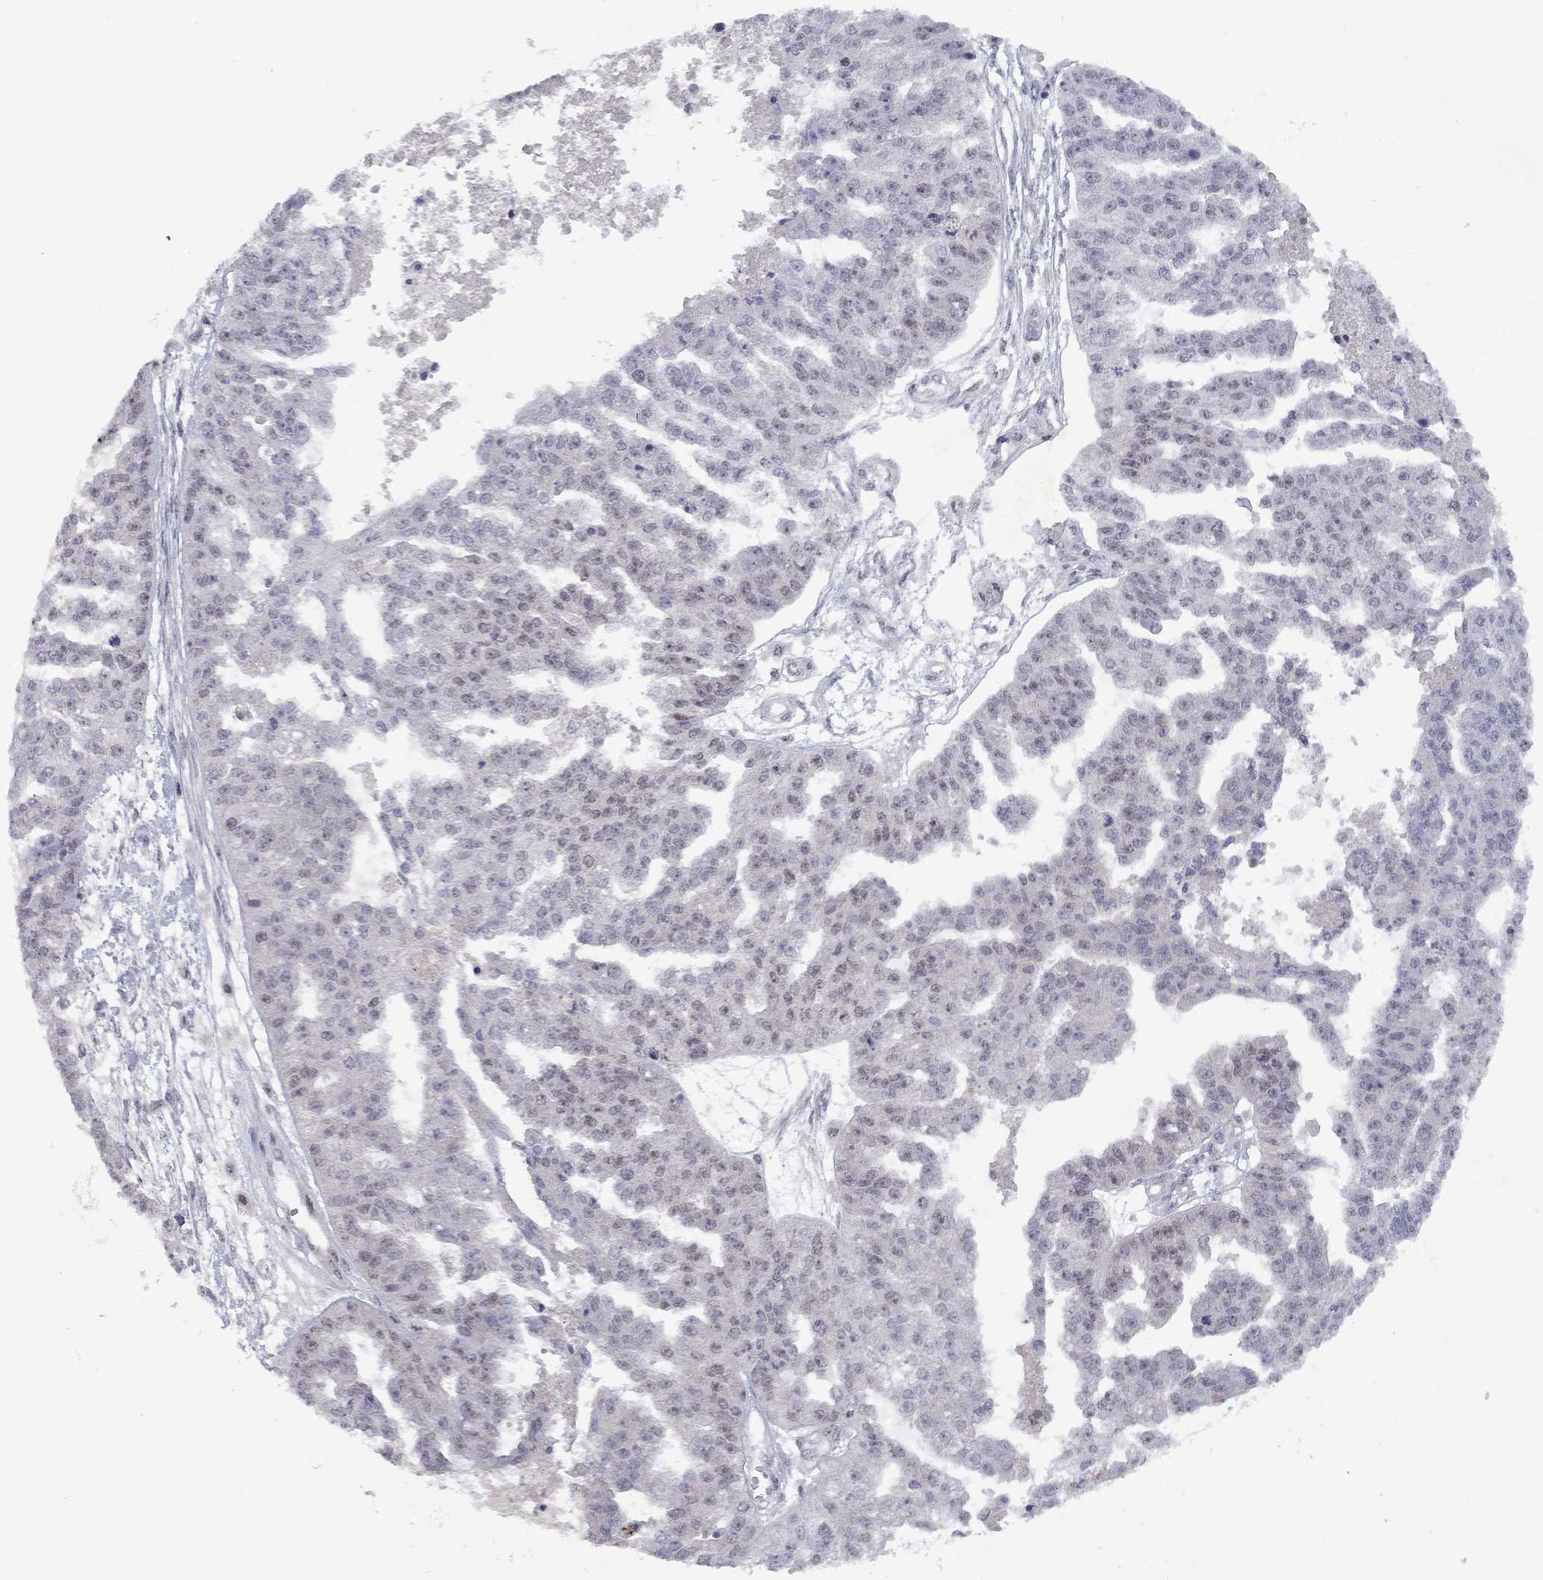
{"staining": {"intensity": "negative", "quantity": "none", "location": "none"}, "tissue": "ovarian cancer", "cell_type": "Tumor cells", "image_type": "cancer", "snomed": [{"axis": "morphology", "description": "Cystadenocarcinoma, serous, NOS"}, {"axis": "topography", "description": "Ovary"}], "caption": "Image shows no protein positivity in tumor cells of ovarian serous cystadenocarcinoma tissue.", "gene": "SPOUT1", "patient": {"sex": "female", "age": 58}}